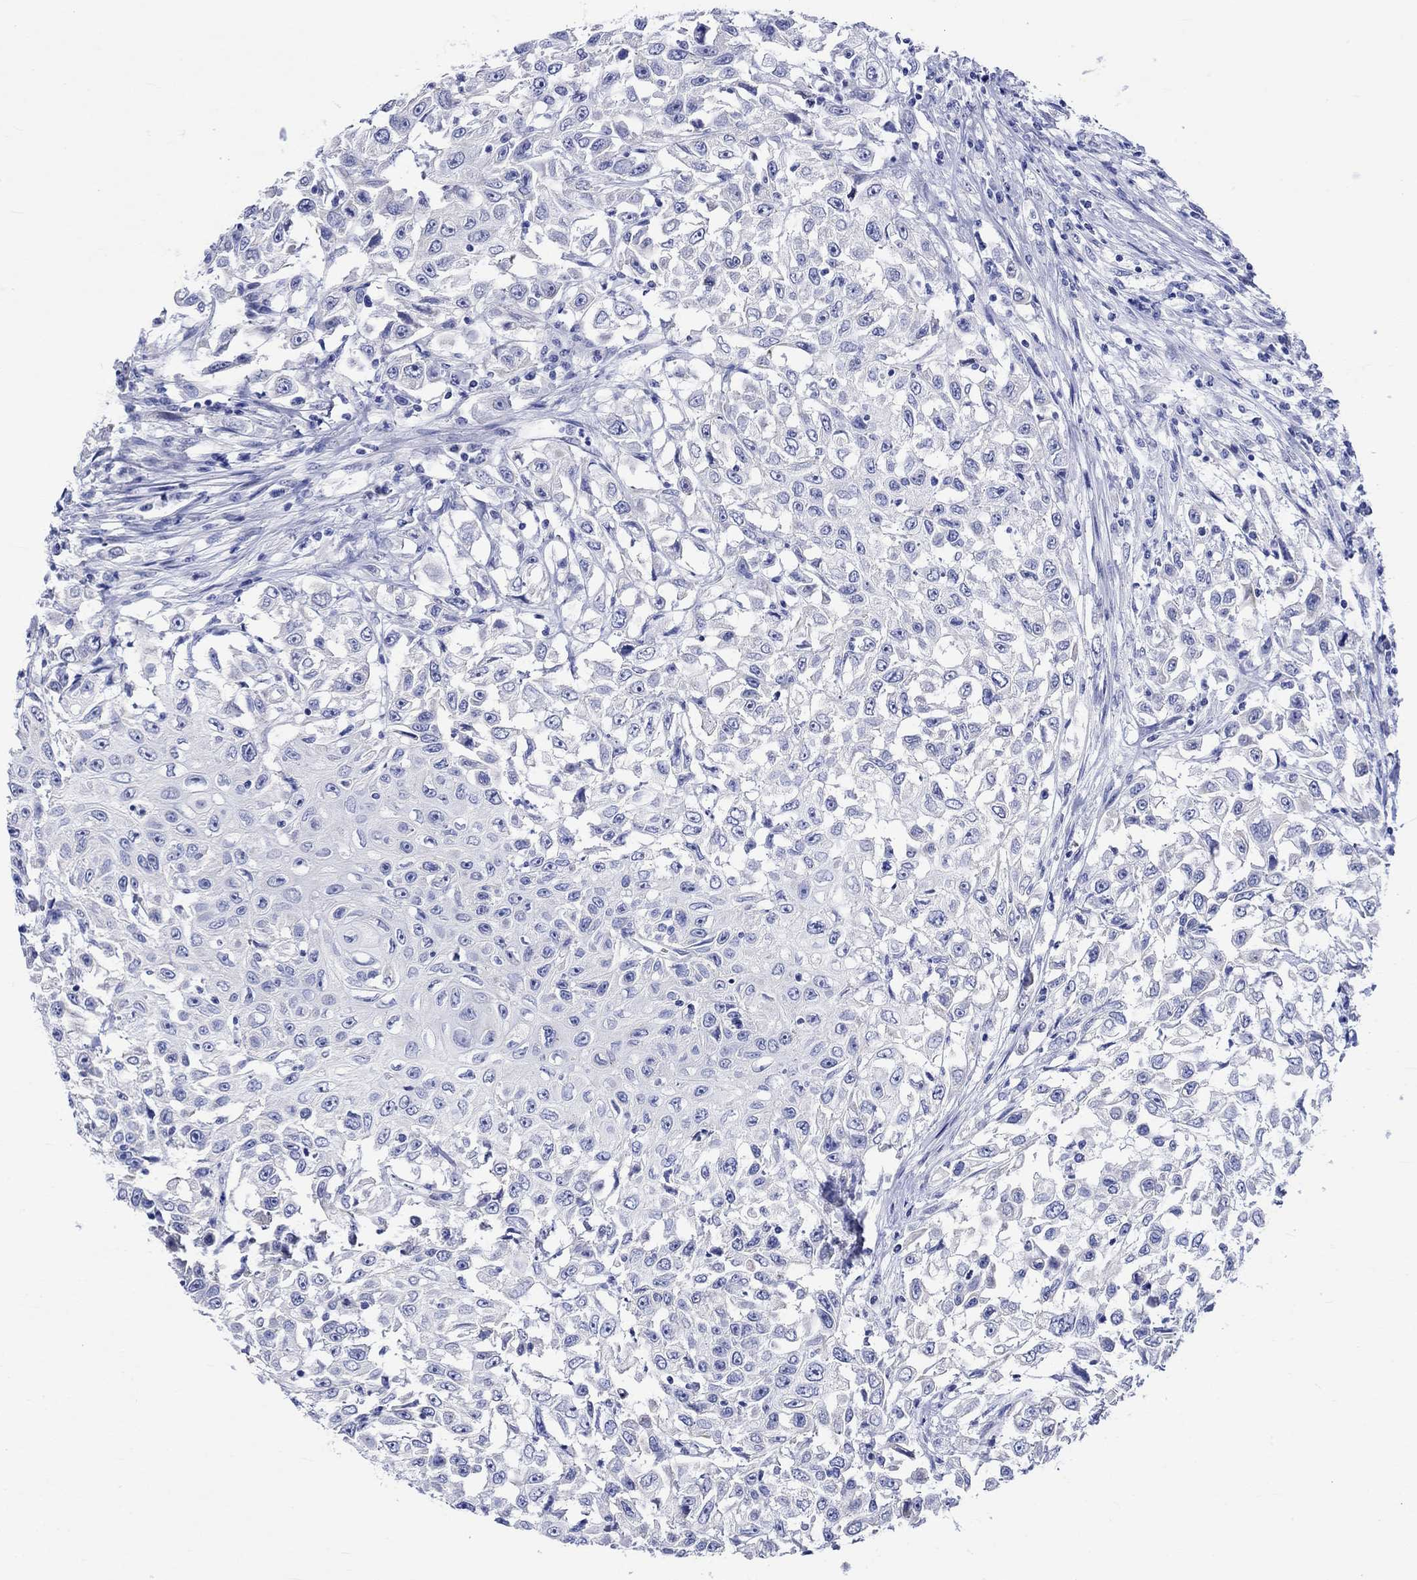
{"staining": {"intensity": "negative", "quantity": "none", "location": "none"}, "tissue": "urothelial cancer", "cell_type": "Tumor cells", "image_type": "cancer", "snomed": [{"axis": "morphology", "description": "Urothelial carcinoma, High grade"}, {"axis": "topography", "description": "Urinary bladder"}], "caption": "Urothelial carcinoma (high-grade) was stained to show a protein in brown. There is no significant expression in tumor cells. (DAB (3,3'-diaminobenzidine) immunohistochemistry, high magnification).", "gene": "HARBI1", "patient": {"sex": "female", "age": 56}}